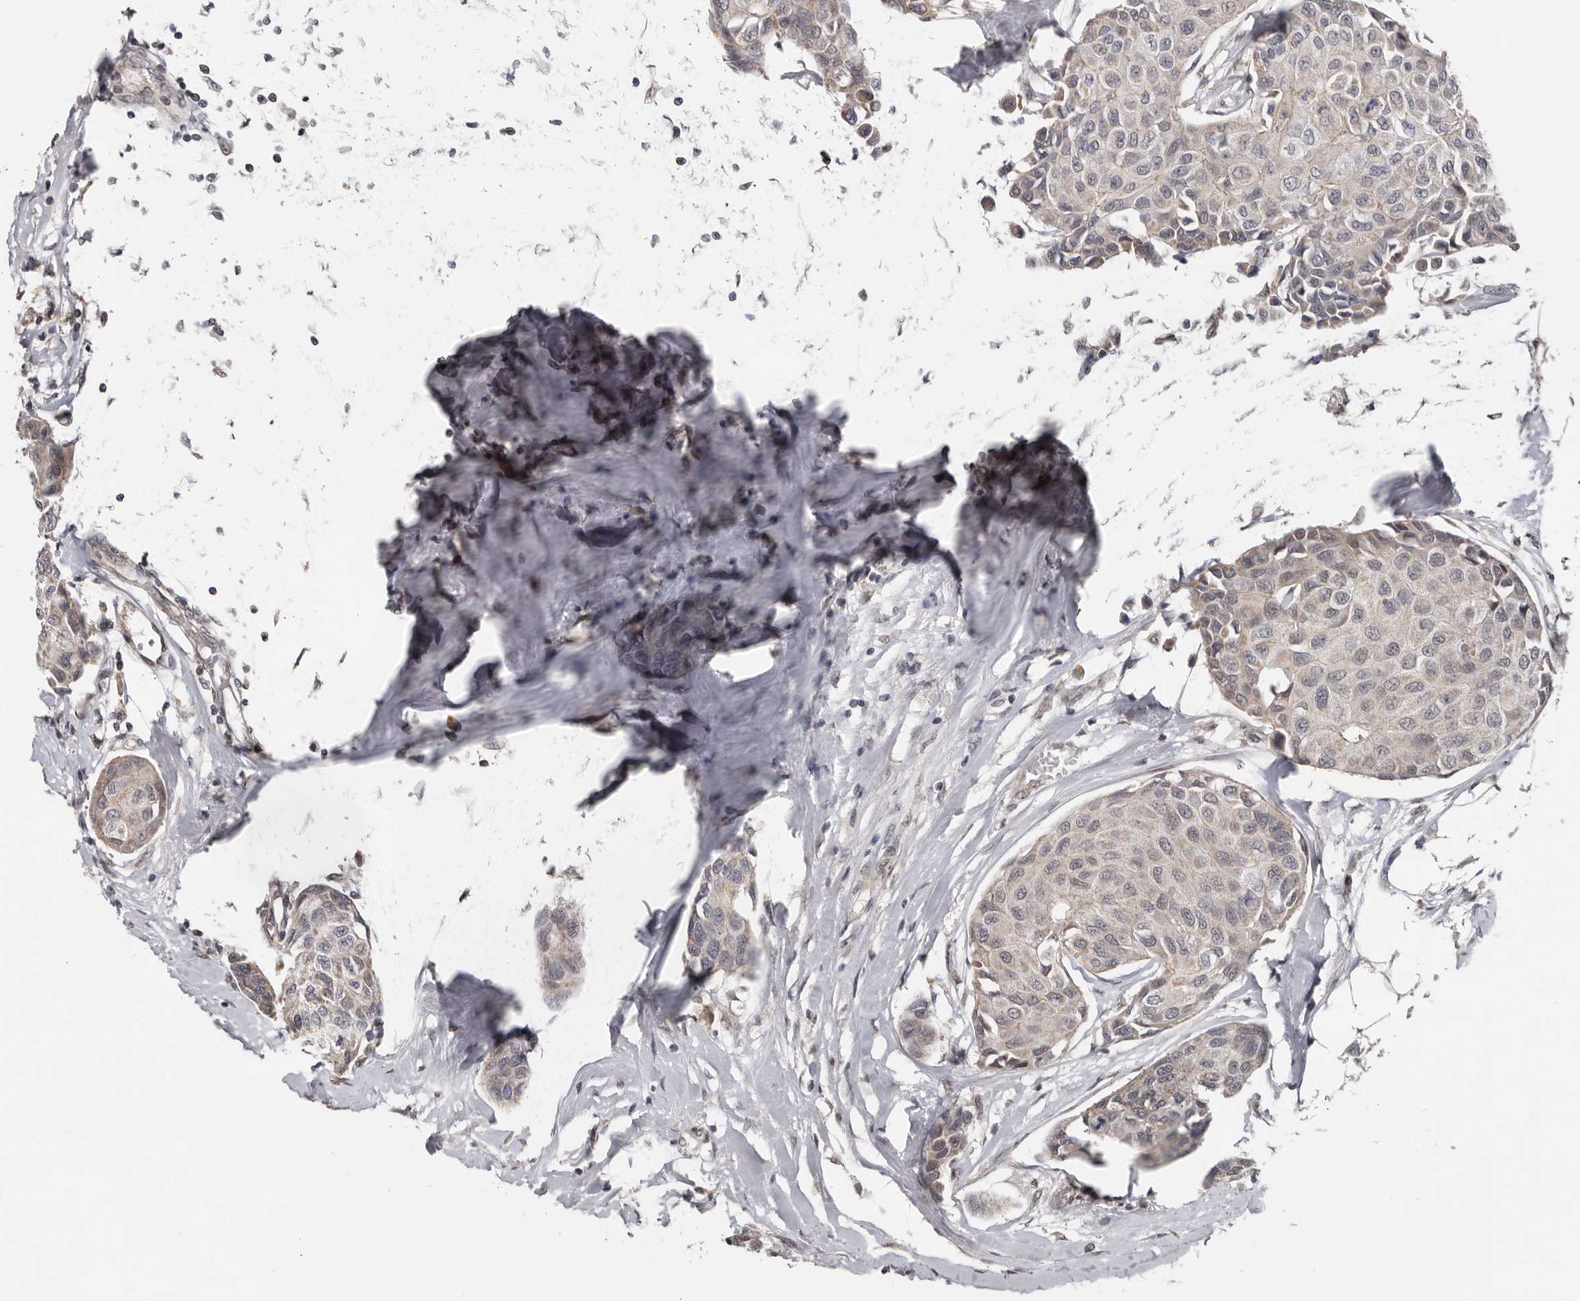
{"staining": {"intensity": "weak", "quantity": "<25%", "location": "cytoplasmic/membranous"}, "tissue": "breast cancer", "cell_type": "Tumor cells", "image_type": "cancer", "snomed": [{"axis": "morphology", "description": "Duct carcinoma"}, {"axis": "topography", "description": "Breast"}], "caption": "This is an immunohistochemistry (IHC) photomicrograph of infiltrating ductal carcinoma (breast). There is no positivity in tumor cells.", "gene": "MOGAT2", "patient": {"sex": "female", "age": 80}}